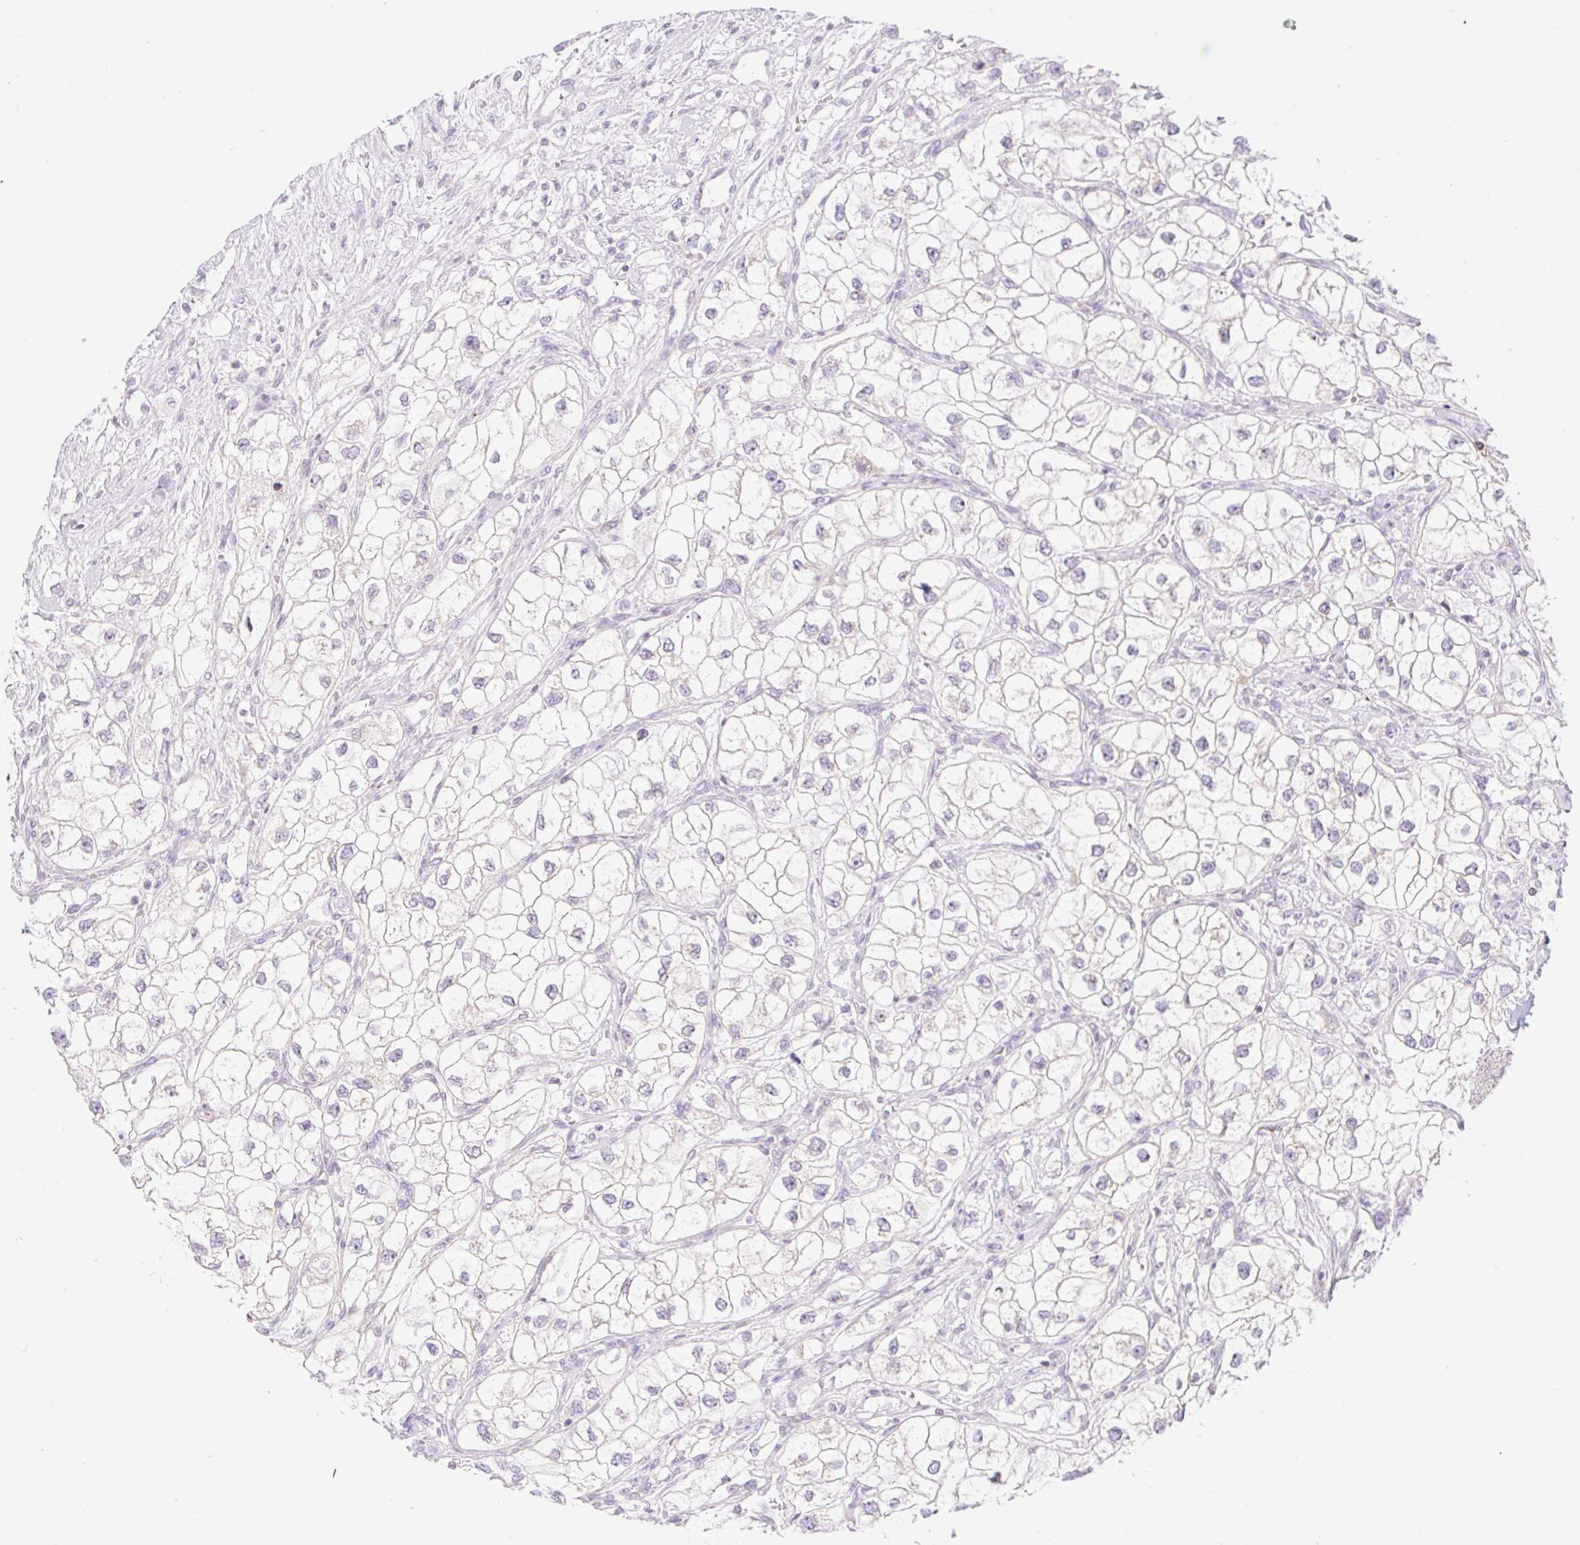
{"staining": {"intensity": "negative", "quantity": "none", "location": "none"}, "tissue": "renal cancer", "cell_type": "Tumor cells", "image_type": "cancer", "snomed": [{"axis": "morphology", "description": "Adenocarcinoma, NOS"}, {"axis": "topography", "description": "Kidney"}], "caption": "The IHC image has no significant positivity in tumor cells of renal cancer (adenocarcinoma) tissue. The staining was performed using DAB (3,3'-diaminobenzidine) to visualize the protein expression in brown, while the nuclei were stained in blue with hematoxylin (Magnification: 20x).", "gene": "CASKIN1", "patient": {"sex": "male", "age": 59}}